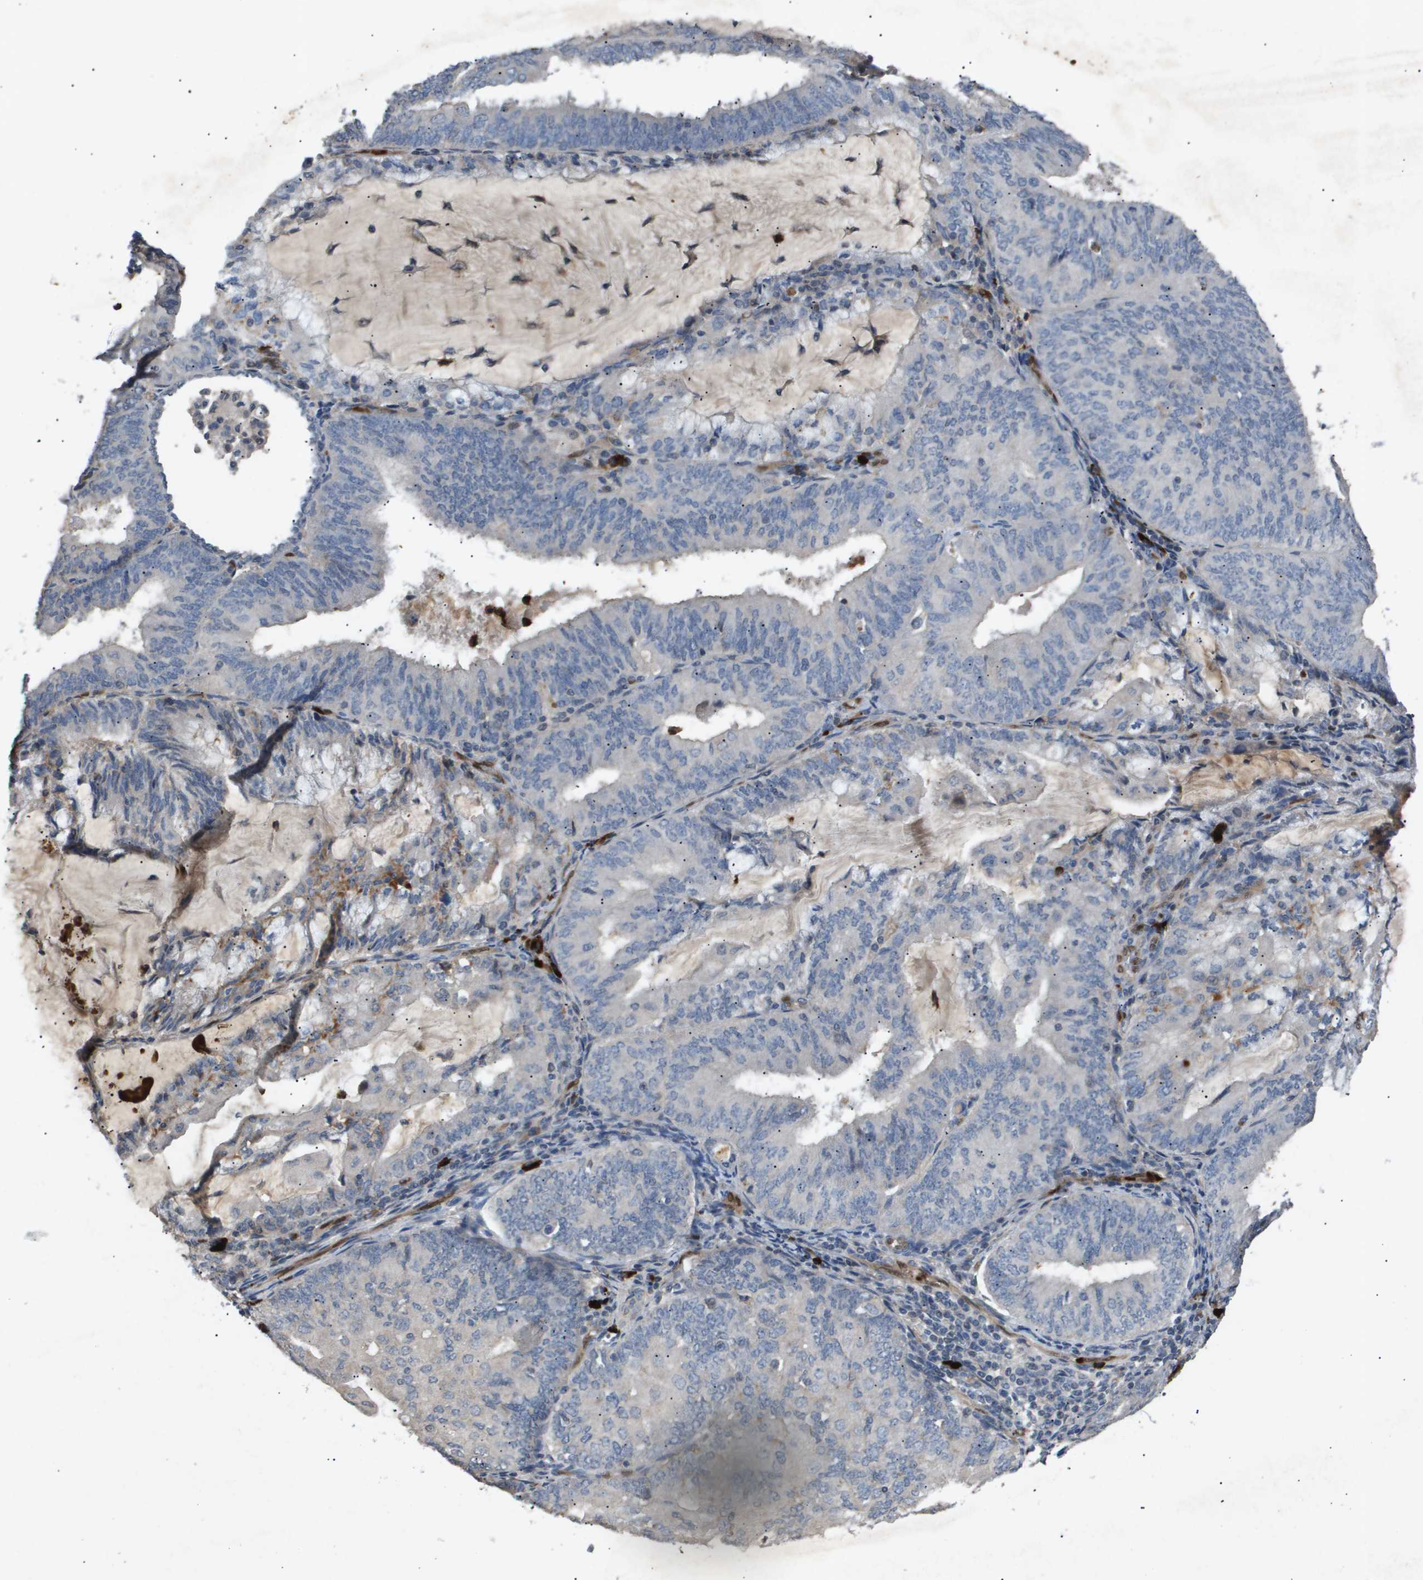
{"staining": {"intensity": "negative", "quantity": "none", "location": "none"}, "tissue": "endometrial cancer", "cell_type": "Tumor cells", "image_type": "cancer", "snomed": [{"axis": "morphology", "description": "Adenocarcinoma, NOS"}, {"axis": "topography", "description": "Endometrium"}], "caption": "High magnification brightfield microscopy of endometrial cancer stained with DAB (brown) and counterstained with hematoxylin (blue): tumor cells show no significant expression.", "gene": "ERG", "patient": {"sex": "female", "age": 81}}